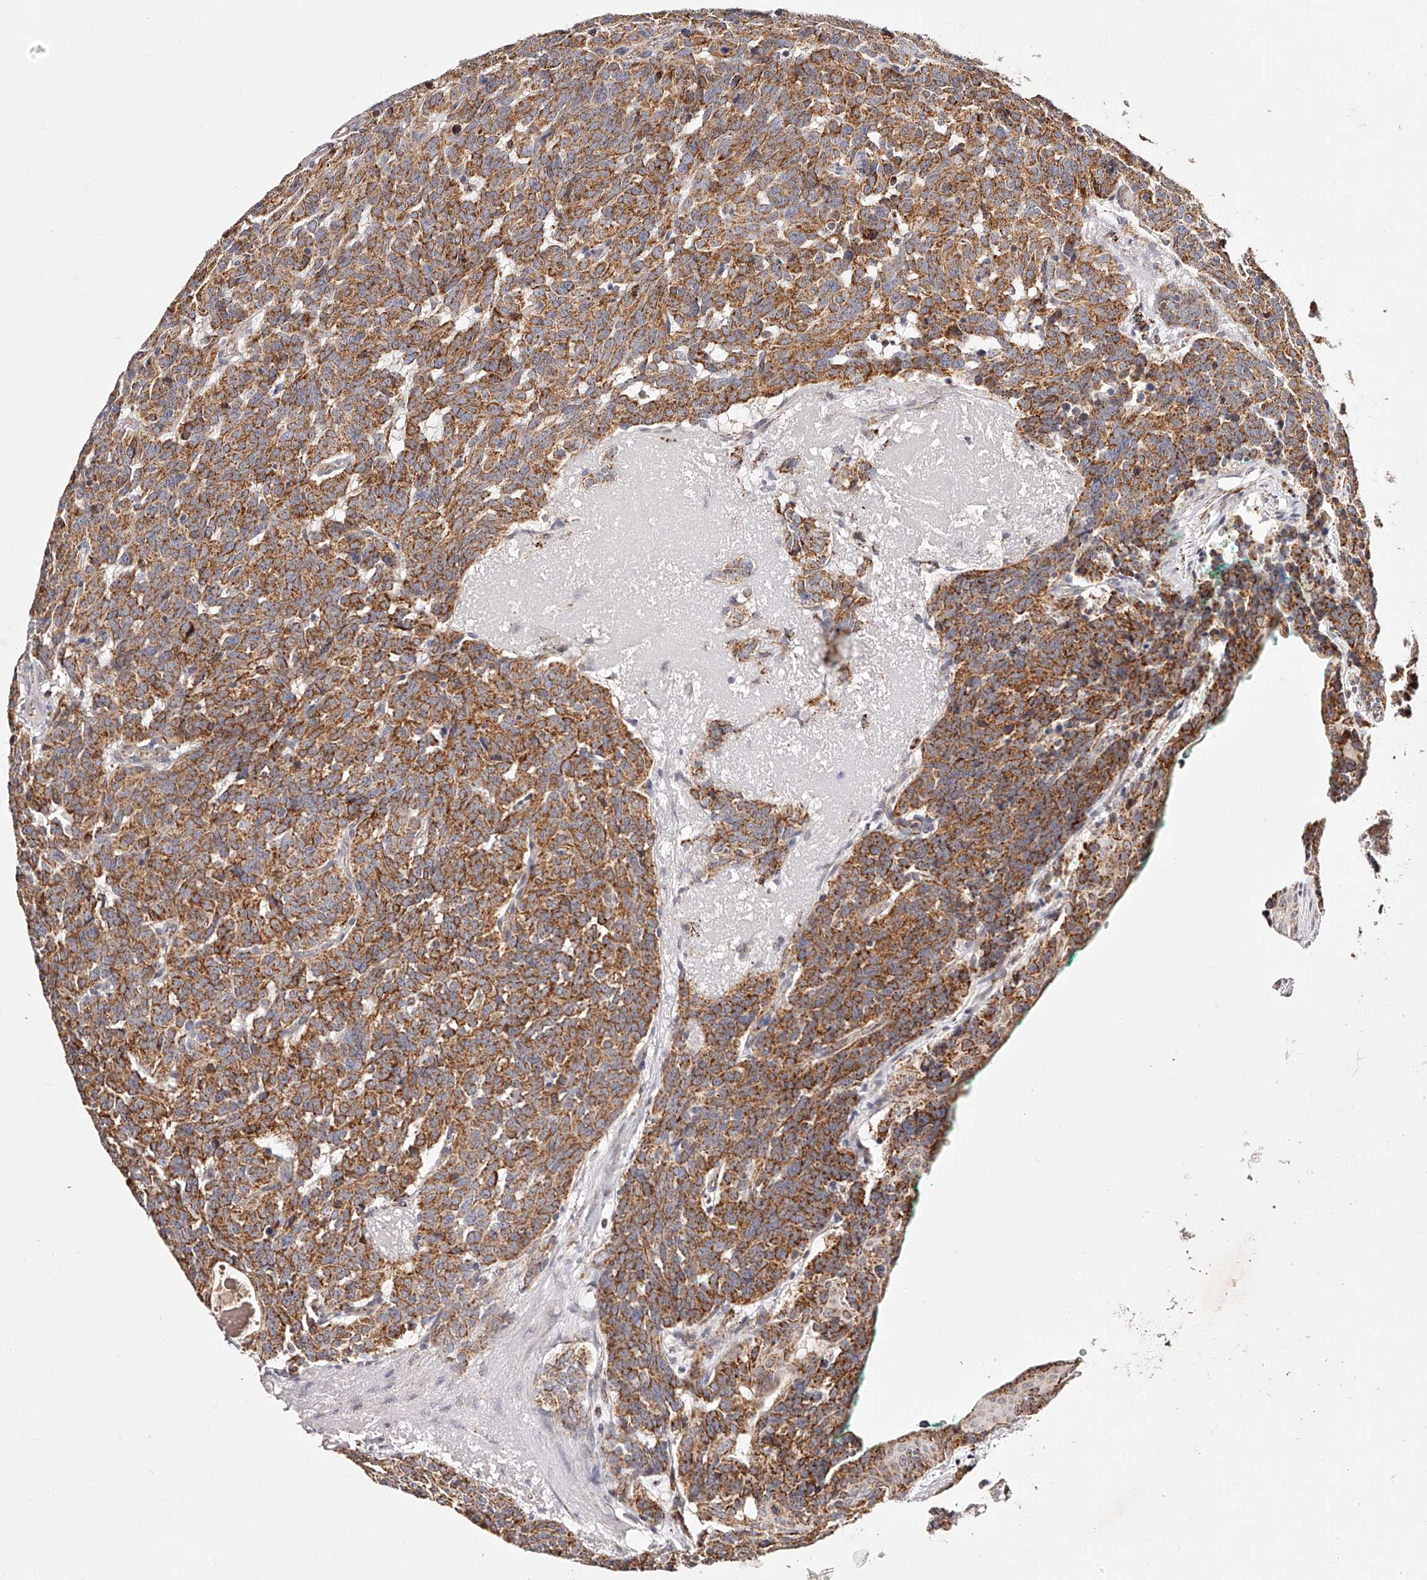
{"staining": {"intensity": "moderate", "quantity": ">75%", "location": "cytoplasmic/membranous"}, "tissue": "carcinoid", "cell_type": "Tumor cells", "image_type": "cancer", "snomed": [{"axis": "morphology", "description": "Carcinoid, malignant, NOS"}, {"axis": "topography", "description": "Lung"}], "caption": "This is an image of IHC staining of carcinoid (malignant), which shows moderate expression in the cytoplasmic/membranous of tumor cells.", "gene": "NDUFV3", "patient": {"sex": "female", "age": 46}}